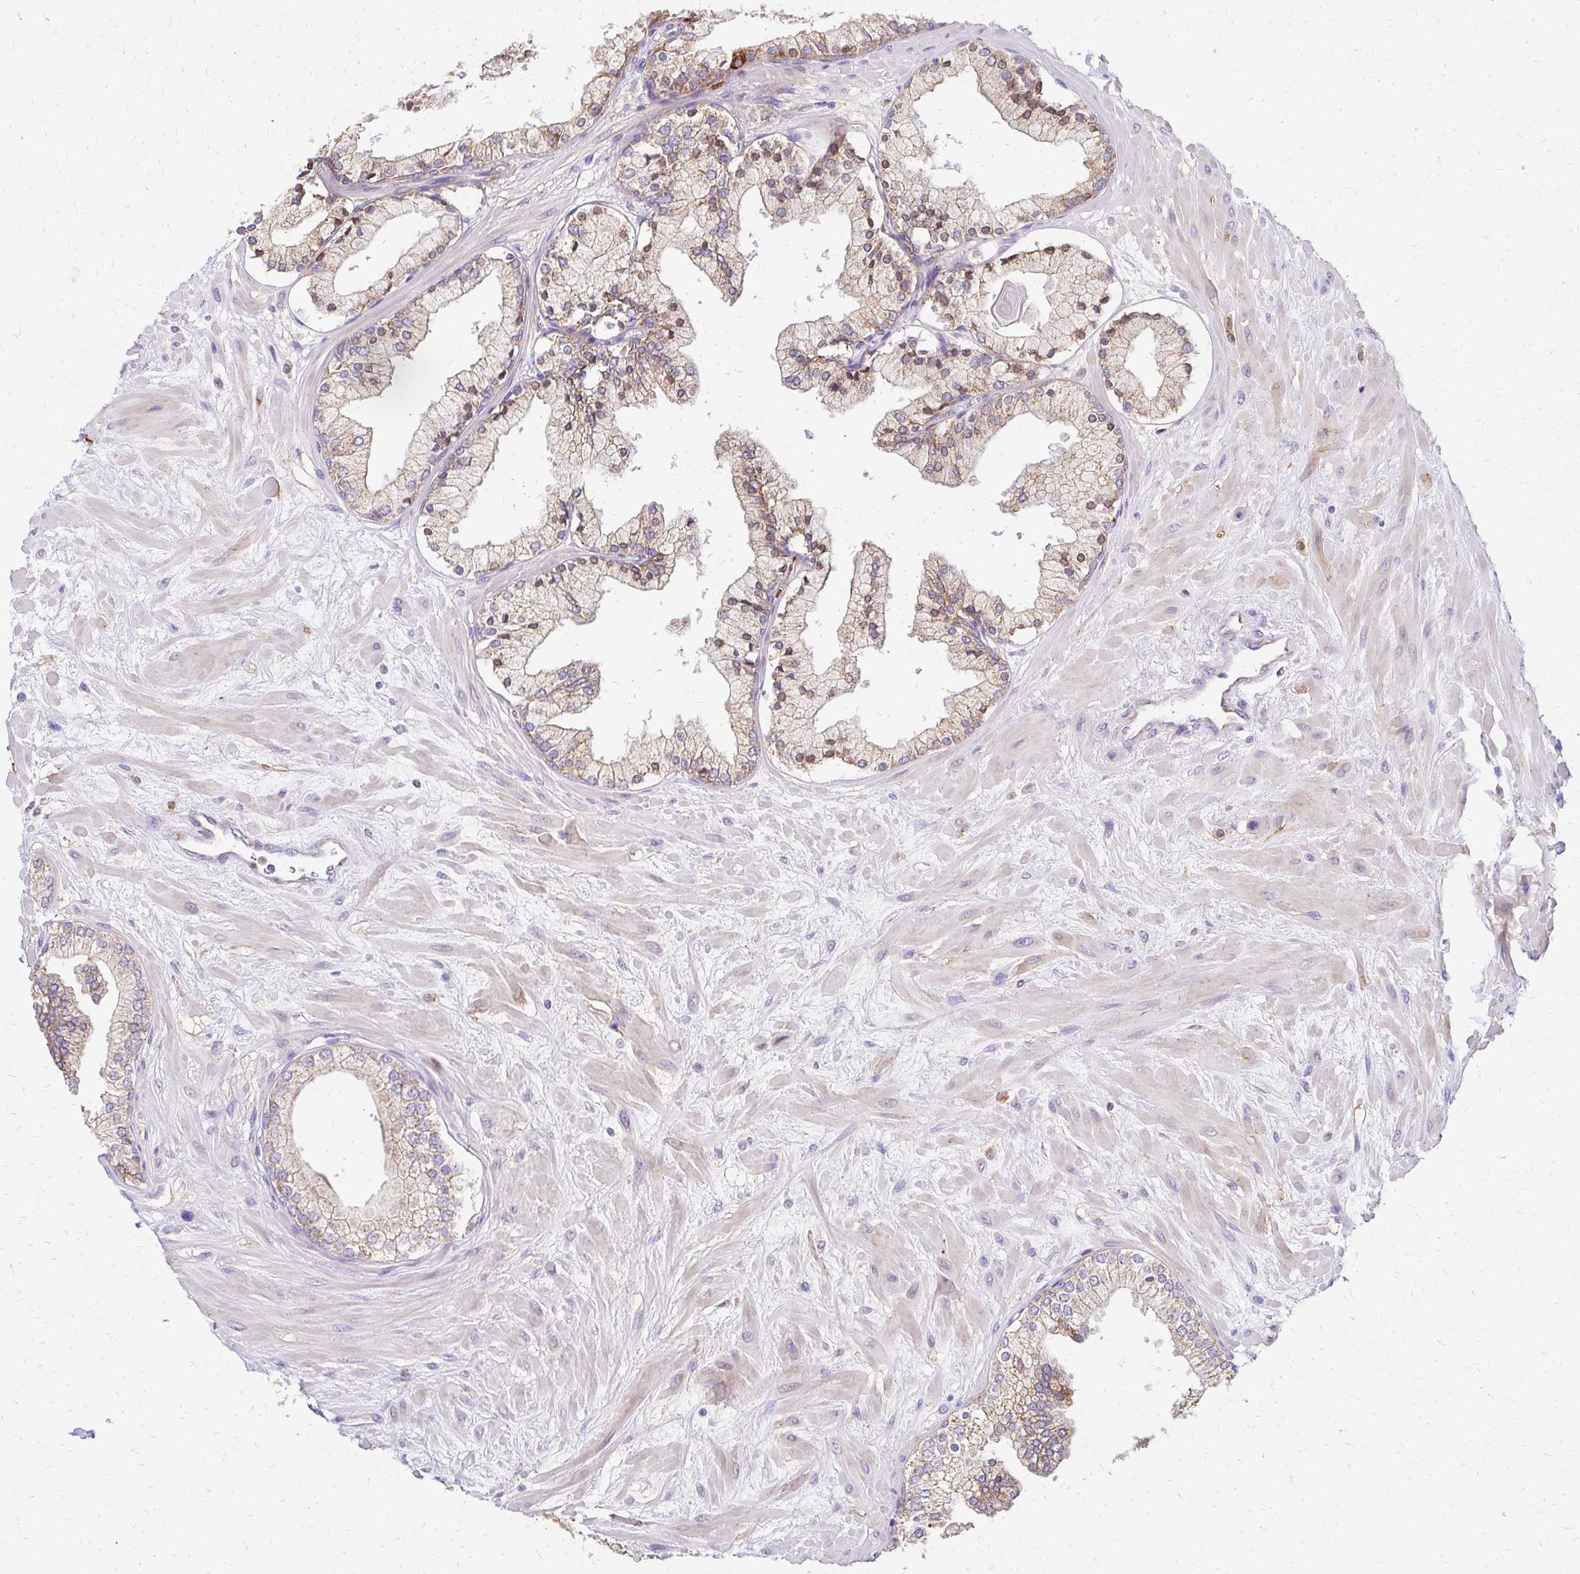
{"staining": {"intensity": "moderate", "quantity": "25%-75%", "location": "cytoplasmic/membranous"}, "tissue": "prostate", "cell_type": "Glandular cells", "image_type": "normal", "snomed": [{"axis": "morphology", "description": "Normal tissue, NOS"}, {"axis": "topography", "description": "Prostate"}, {"axis": "topography", "description": "Peripheral nerve tissue"}], "caption": "A medium amount of moderate cytoplasmic/membranous positivity is appreciated in about 25%-75% of glandular cells in unremarkable prostate.", "gene": "MRPL13", "patient": {"sex": "male", "age": 61}}